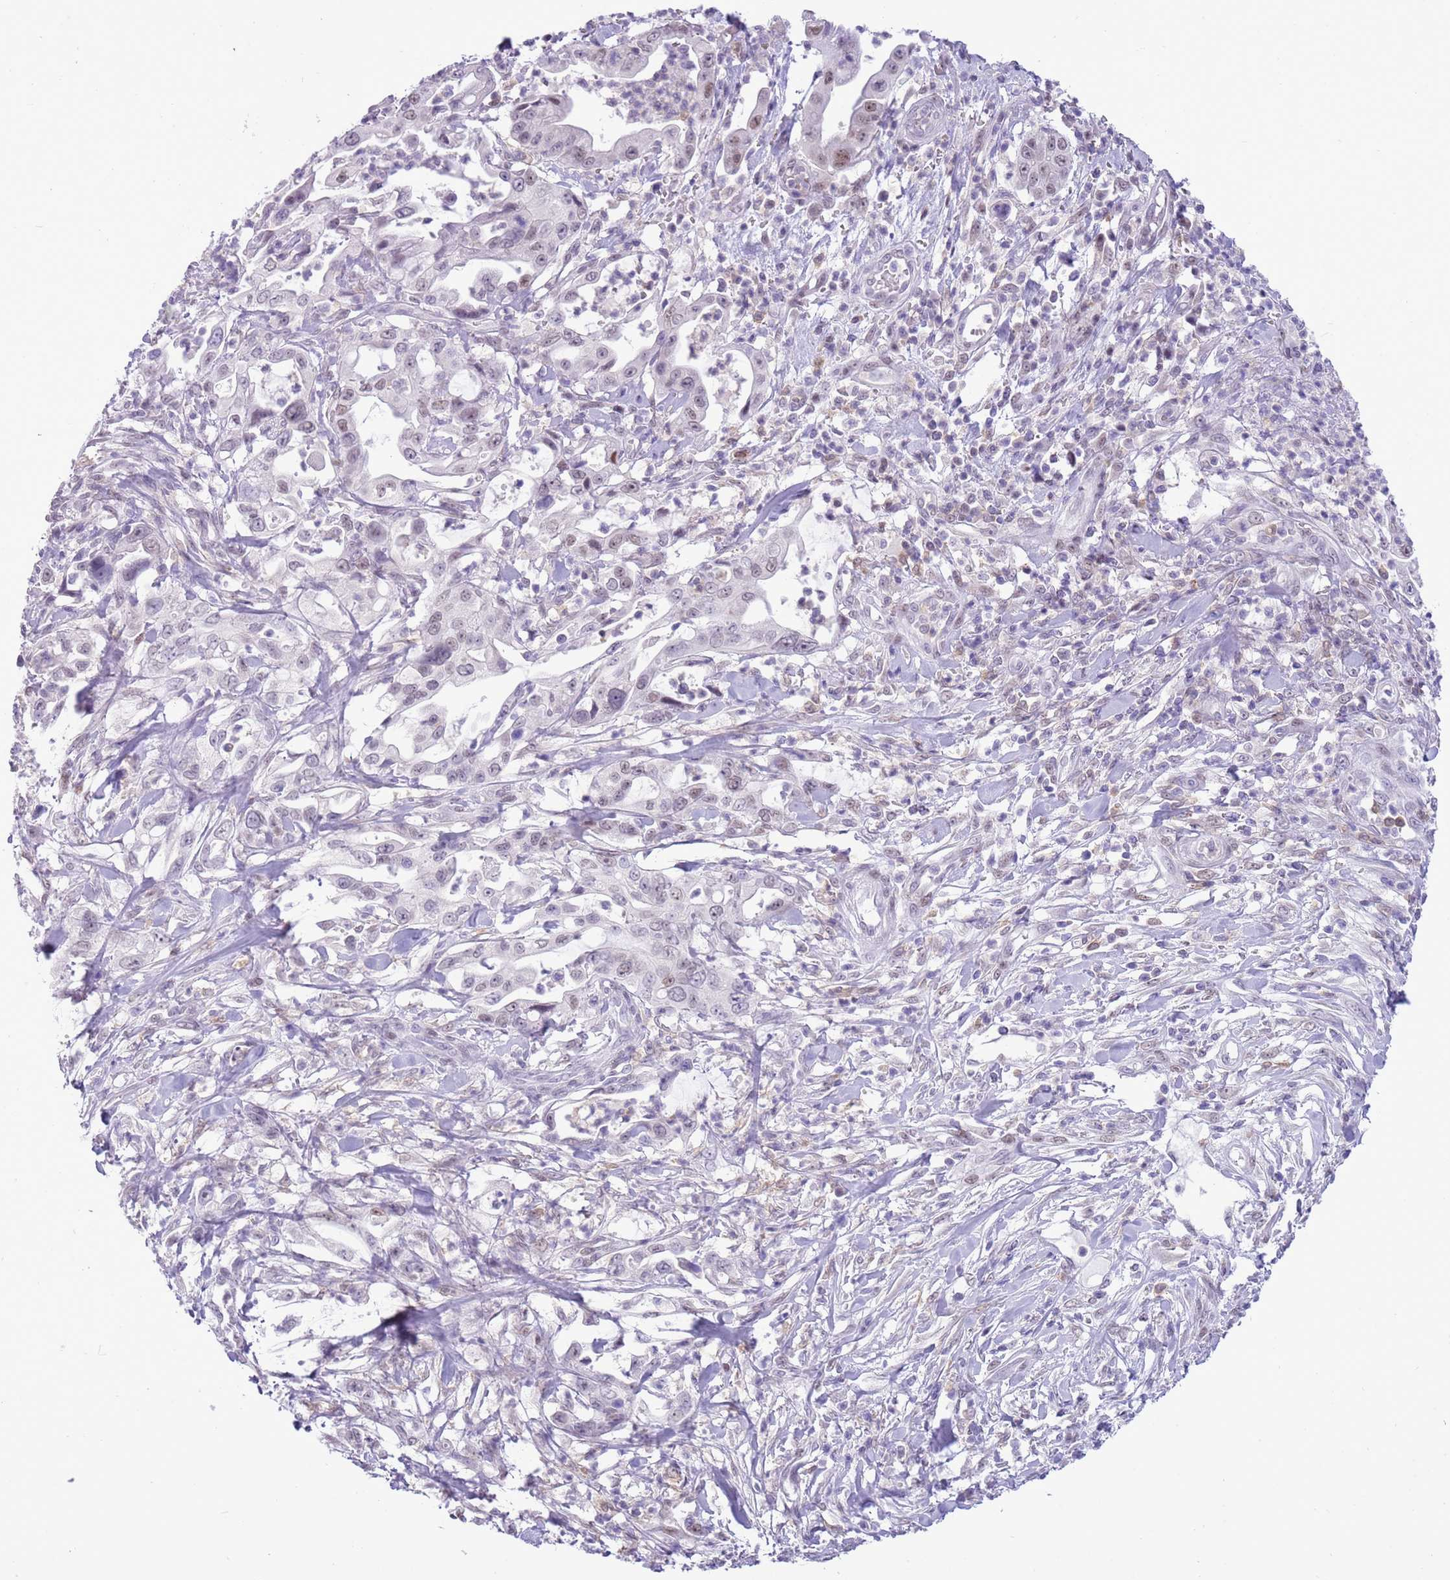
{"staining": {"intensity": "weak", "quantity": "<25%", "location": "nuclear"}, "tissue": "pancreatic cancer", "cell_type": "Tumor cells", "image_type": "cancer", "snomed": [{"axis": "morphology", "description": "Adenocarcinoma, NOS"}, {"axis": "topography", "description": "Pancreas"}], "caption": "Immunohistochemical staining of human pancreatic cancer exhibits no significant positivity in tumor cells.", "gene": "PPP1R17", "patient": {"sex": "female", "age": 61}}